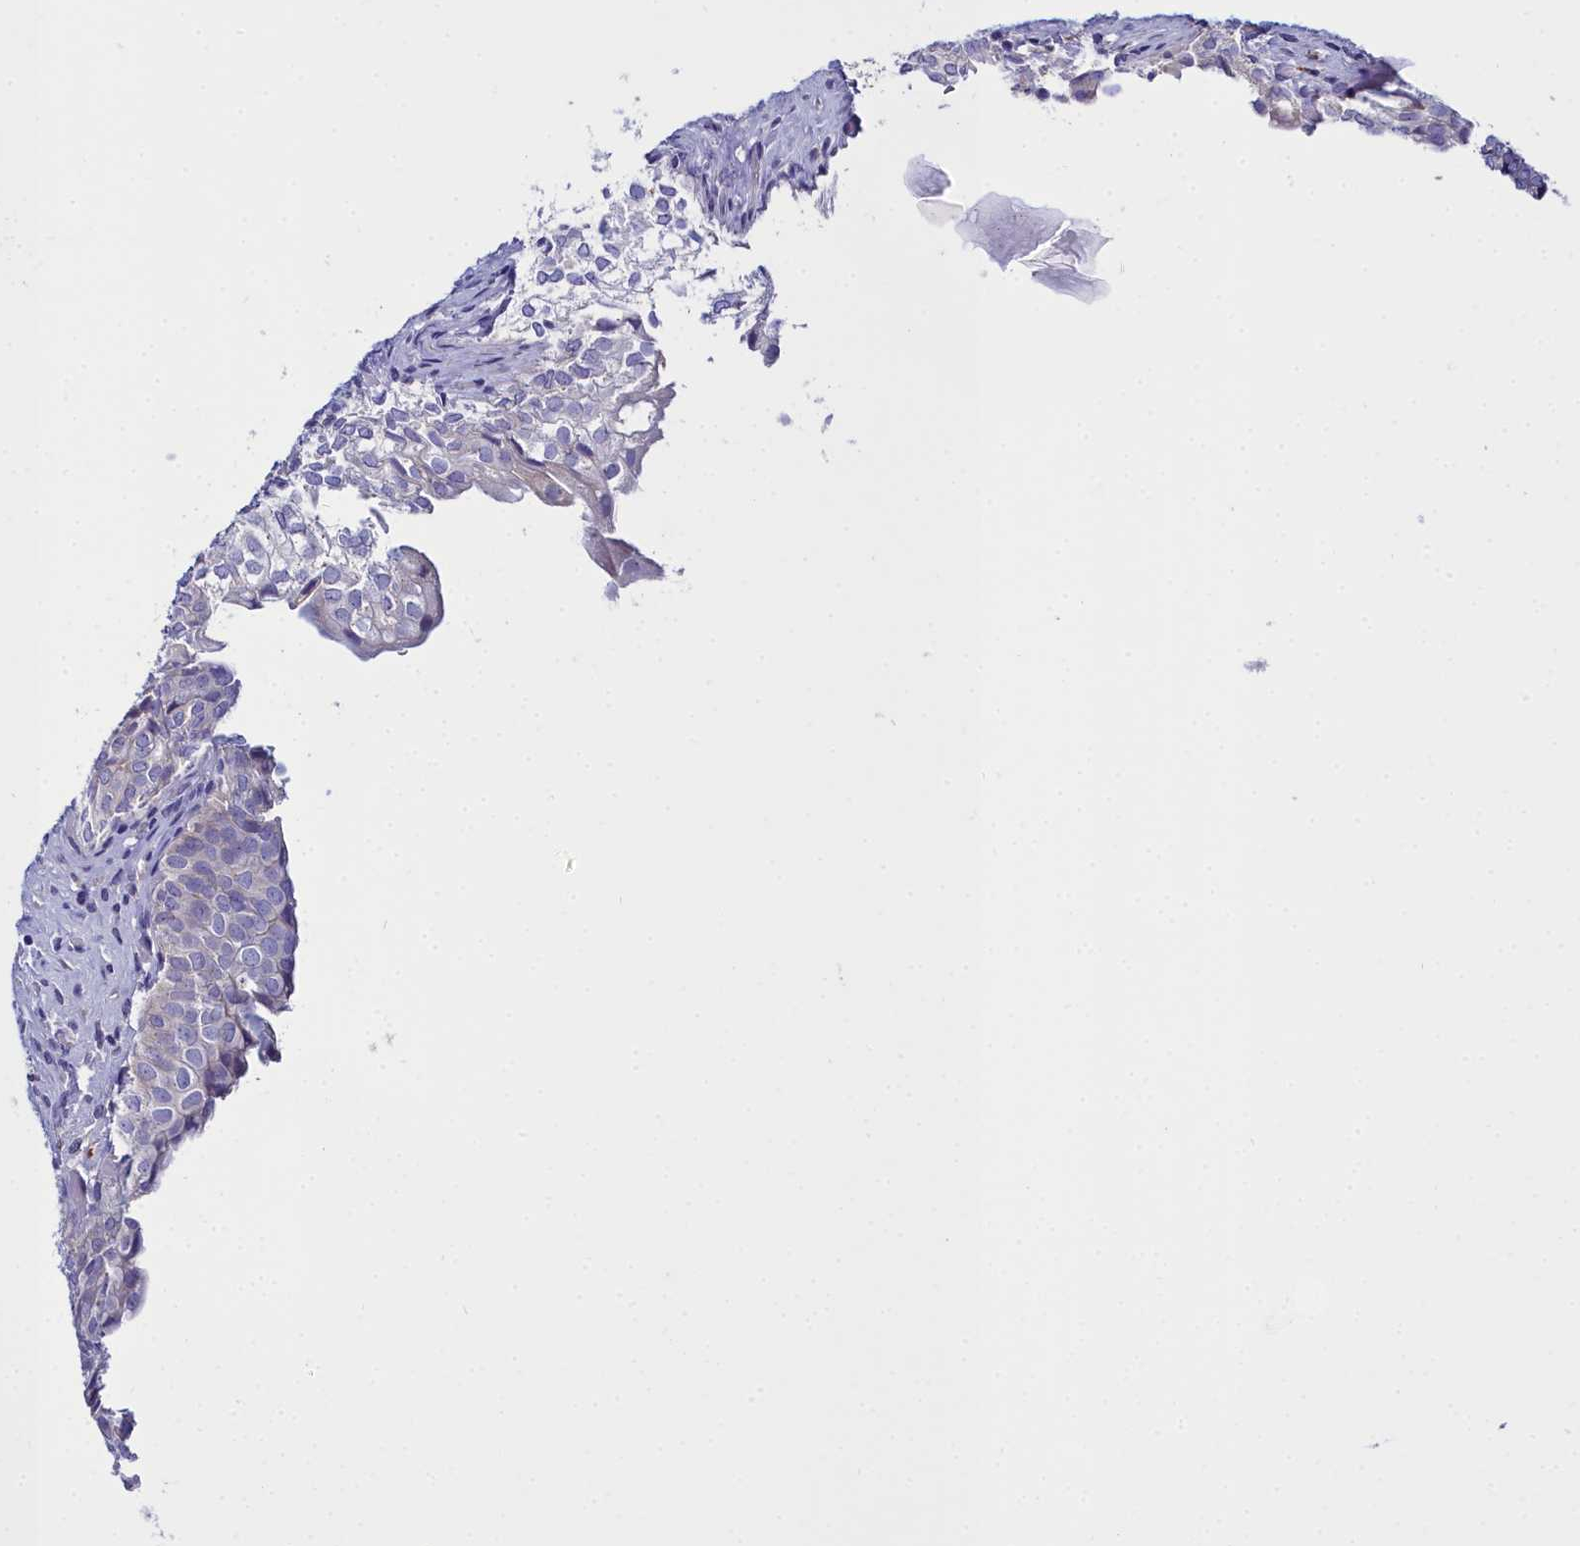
{"staining": {"intensity": "negative", "quantity": "none", "location": "none"}, "tissue": "urinary bladder", "cell_type": "Urothelial cells", "image_type": "normal", "snomed": [{"axis": "morphology", "description": "Normal tissue, NOS"}, {"axis": "topography", "description": "Urinary bladder"}], "caption": "This histopathology image is of normal urinary bladder stained with immunohistochemistry (IHC) to label a protein in brown with the nuclei are counter-stained blue. There is no positivity in urothelial cells. (Brightfield microscopy of DAB IHC at high magnification).", "gene": "ELAPOR2", "patient": {"sex": "male", "age": 55}}